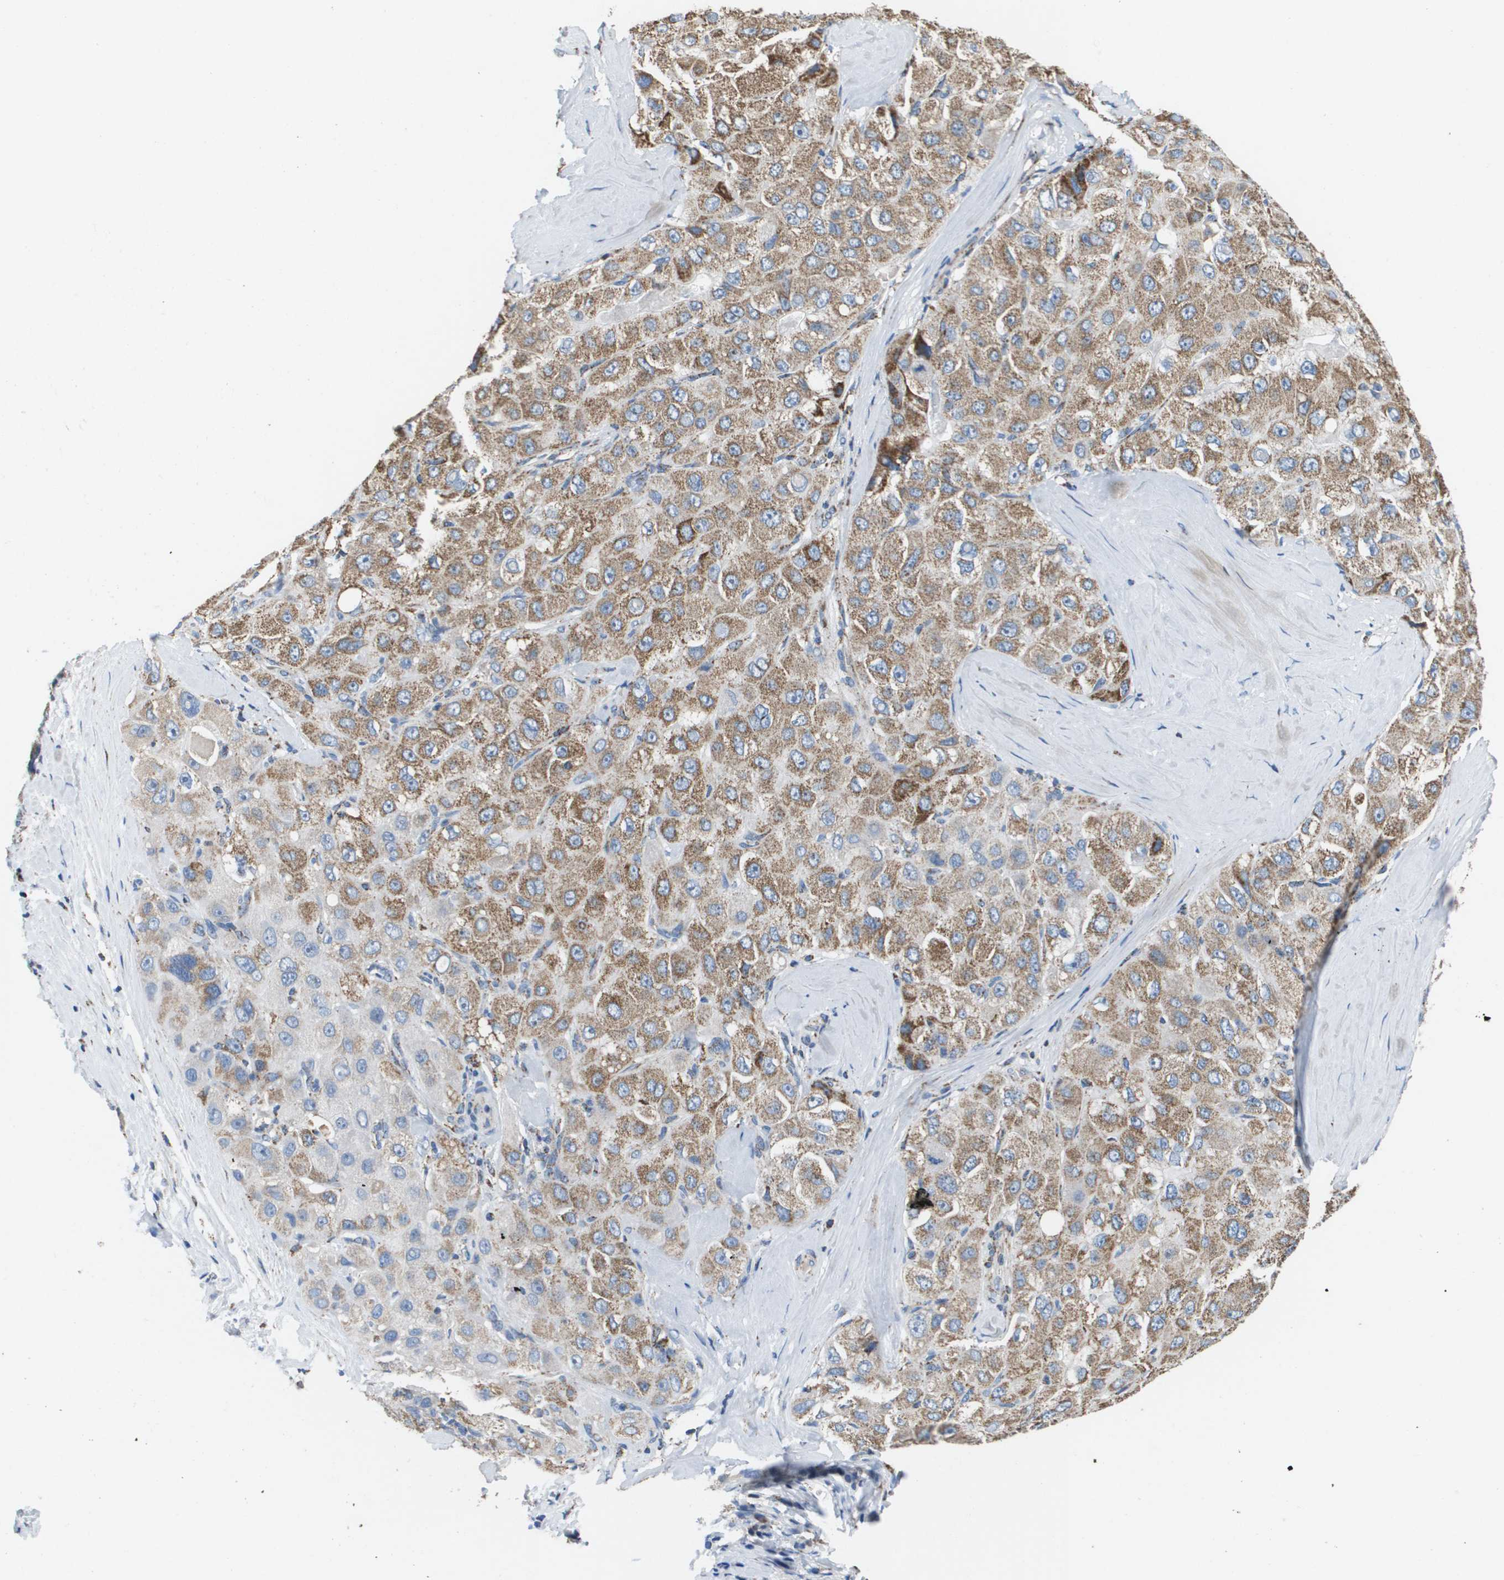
{"staining": {"intensity": "strong", "quantity": ">75%", "location": "cytoplasmic/membranous"}, "tissue": "liver cancer", "cell_type": "Tumor cells", "image_type": "cancer", "snomed": [{"axis": "morphology", "description": "Carcinoma, Hepatocellular, NOS"}, {"axis": "topography", "description": "Liver"}], "caption": "IHC (DAB) staining of human liver cancer (hepatocellular carcinoma) shows strong cytoplasmic/membranous protein staining in approximately >75% of tumor cells.", "gene": "ATP5F1B", "patient": {"sex": "male", "age": 80}}